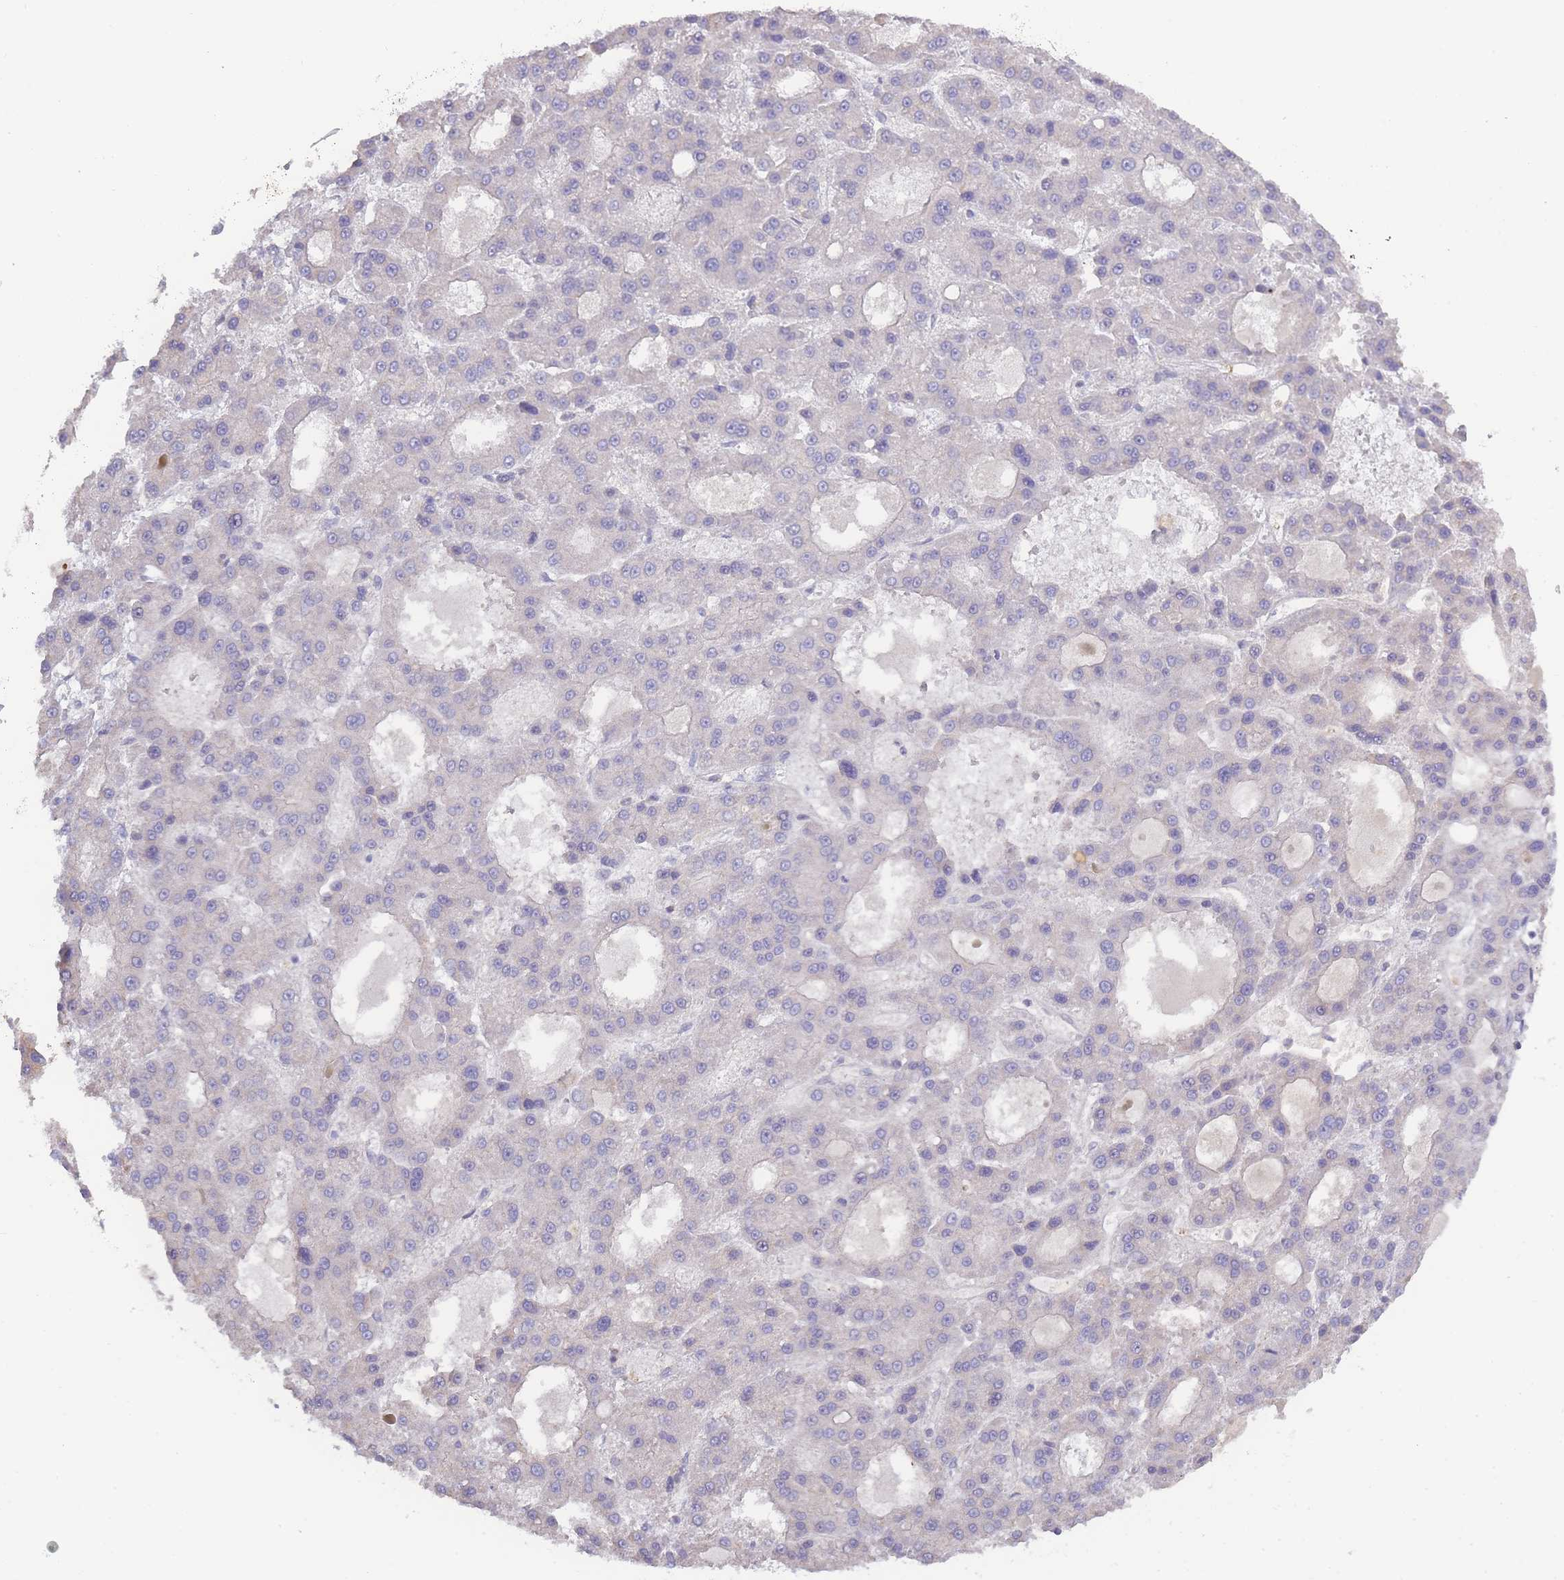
{"staining": {"intensity": "negative", "quantity": "none", "location": "none"}, "tissue": "liver cancer", "cell_type": "Tumor cells", "image_type": "cancer", "snomed": [{"axis": "morphology", "description": "Carcinoma, Hepatocellular, NOS"}, {"axis": "topography", "description": "Liver"}], "caption": "Immunohistochemical staining of liver hepatocellular carcinoma shows no significant staining in tumor cells.", "gene": "SPHKAP", "patient": {"sex": "male", "age": 70}}